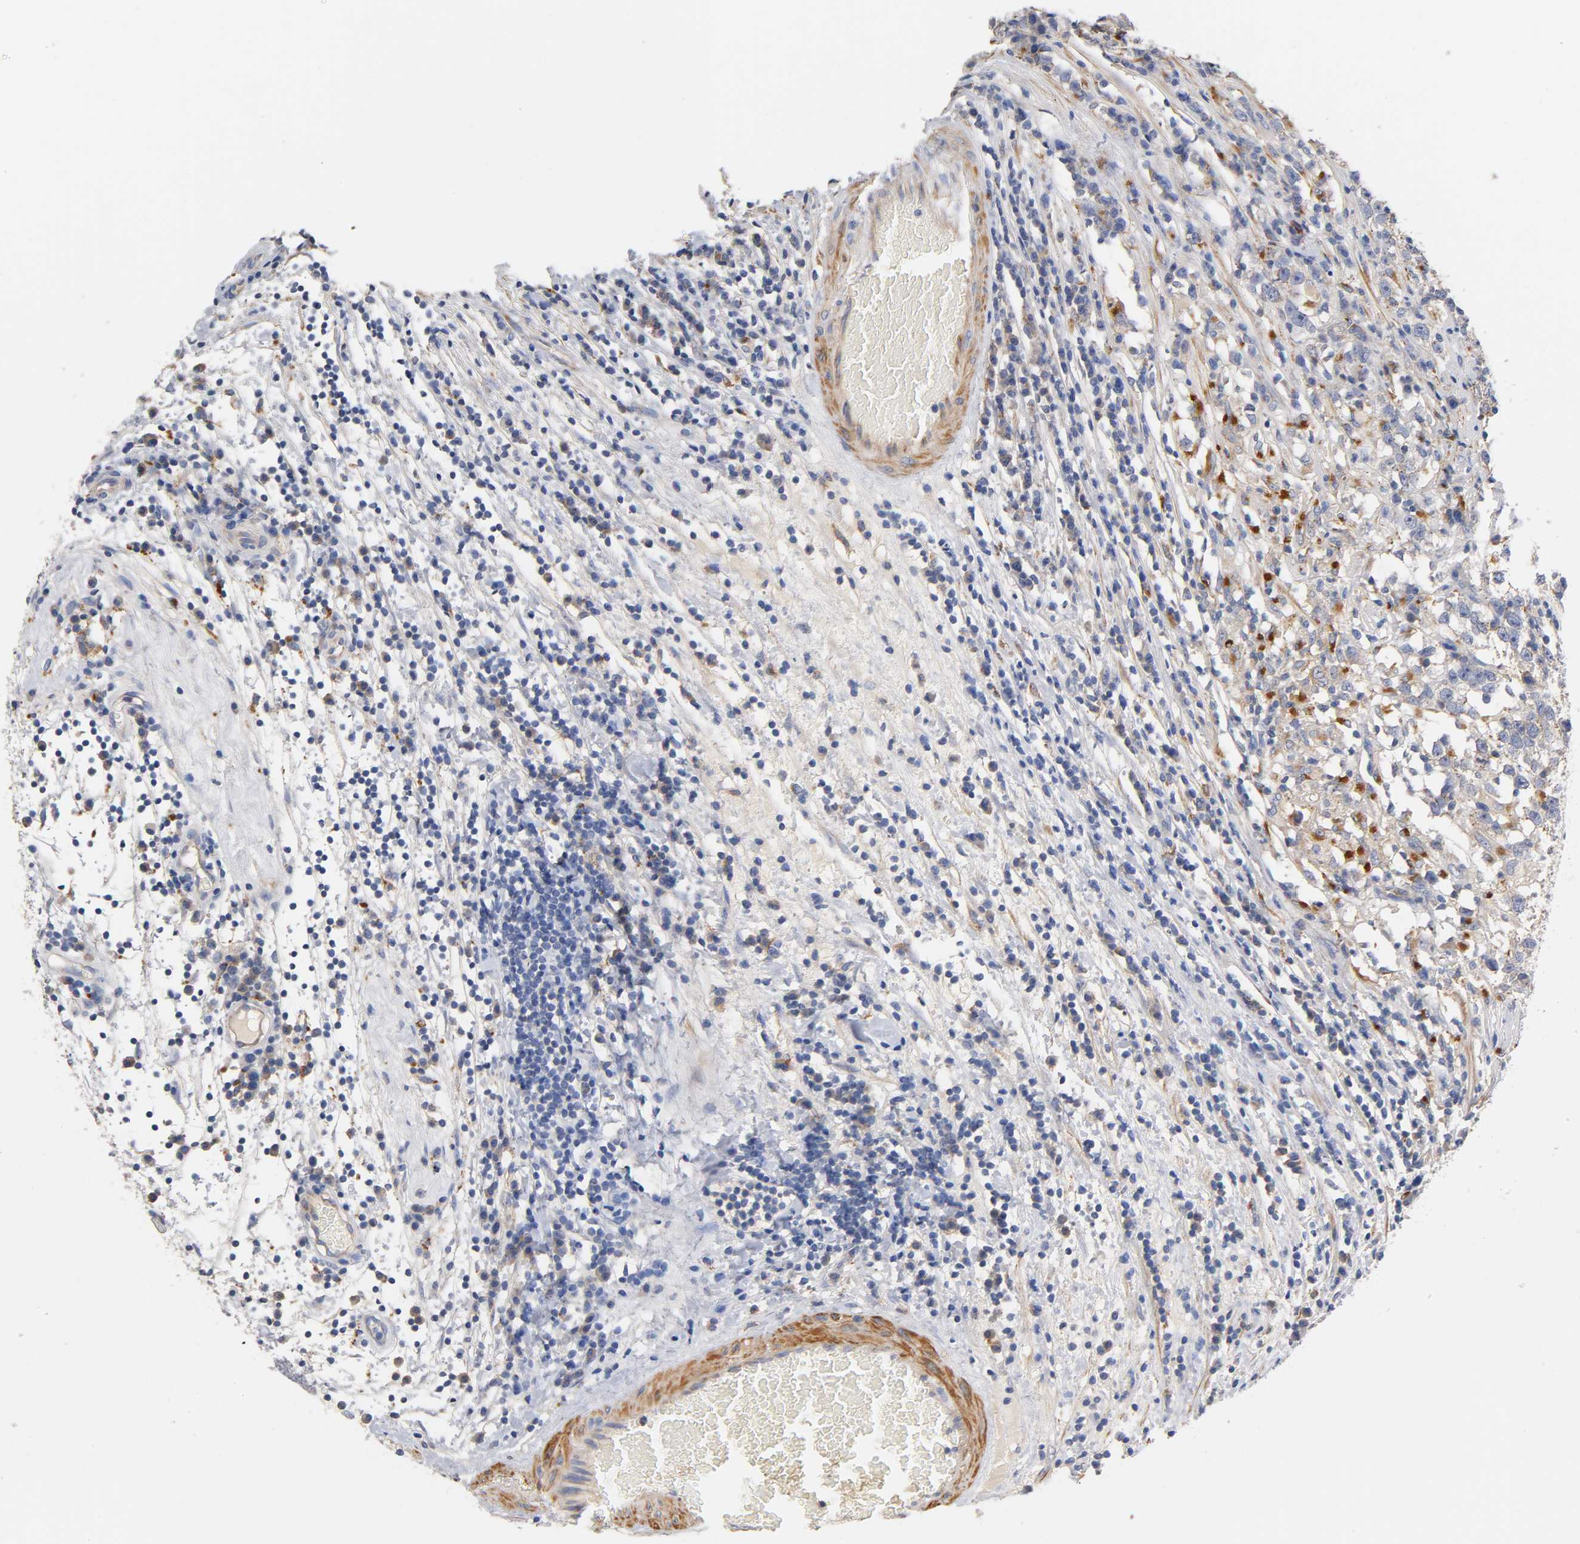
{"staining": {"intensity": "moderate", "quantity": "<25%", "location": "cytoplasmic/membranous"}, "tissue": "testis cancer", "cell_type": "Tumor cells", "image_type": "cancer", "snomed": [{"axis": "morphology", "description": "Seminoma, NOS"}, {"axis": "topography", "description": "Testis"}], "caption": "Immunohistochemical staining of testis cancer displays low levels of moderate cytoplasmic/membranous protein positivity in approximately <25% of tumor cells. The protein is shown in brown color, while the nuclei are stained blue.", "gene": "SEMA5A", "patient": {"sex": "male", "age": 43}}